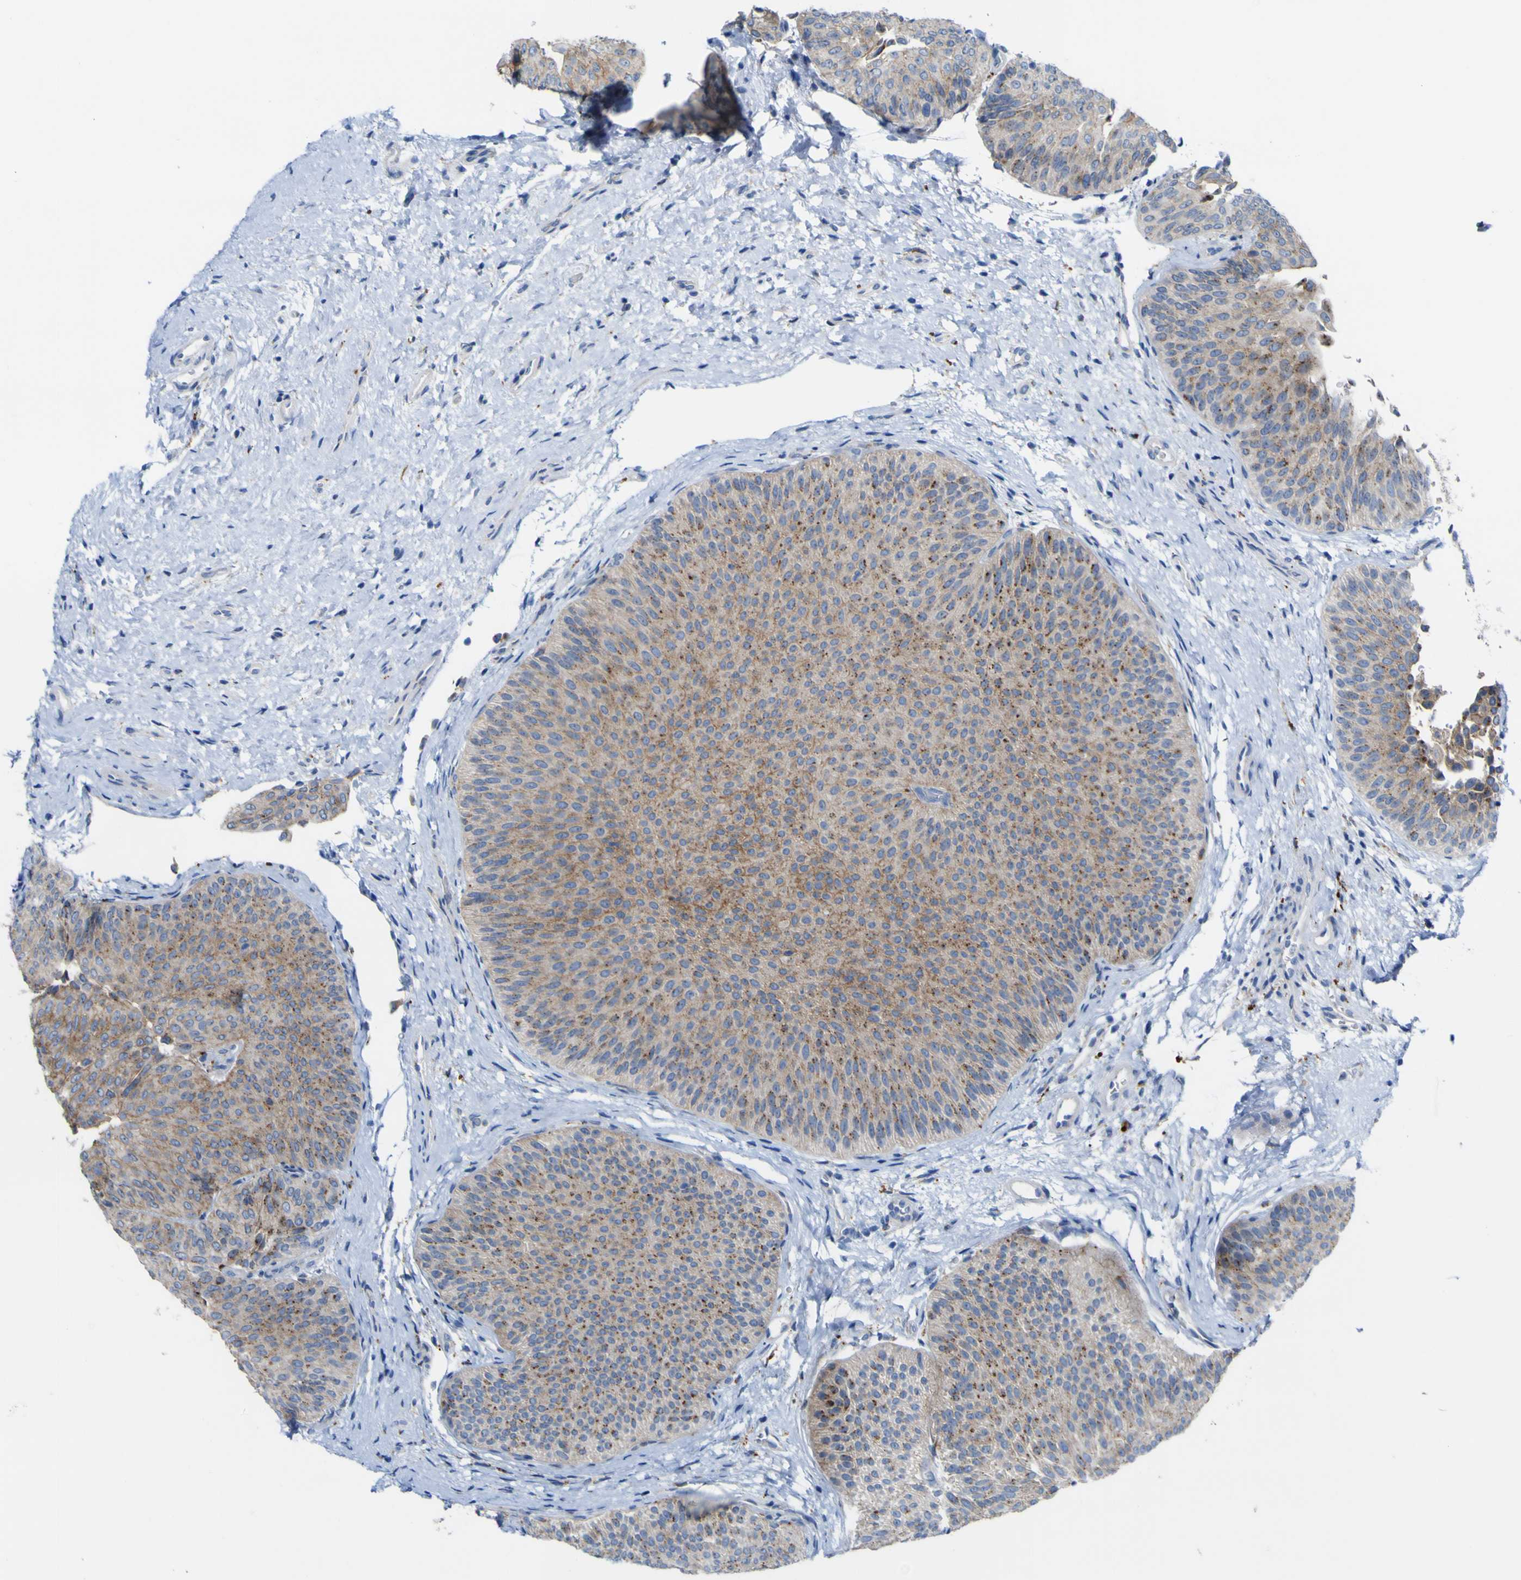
{"staining": {"intensity": "moderate", "quantity": ">75%", "location": "cytoplasmic/membranous"}, "tissue": "urothelial cancer", "cell_type": "Tumor cells", "image_type": "cancer", "snomed": [{"axis": "morphology", "description": "Urothelial carcinoma, Low grade"}, {"axis": "topography", "description": "Urinary bladder"}], "caption": "Immunohistochemistry histopathology image of low-grade urothelial carcinoma stained for a protein (brown), which exhibits medium levels of moderate cytoplasmic/membranous expression in approximately >75% of tumor cells.", "gene": "PTPRF", "patient": {"sex": "female", "age": 60}}